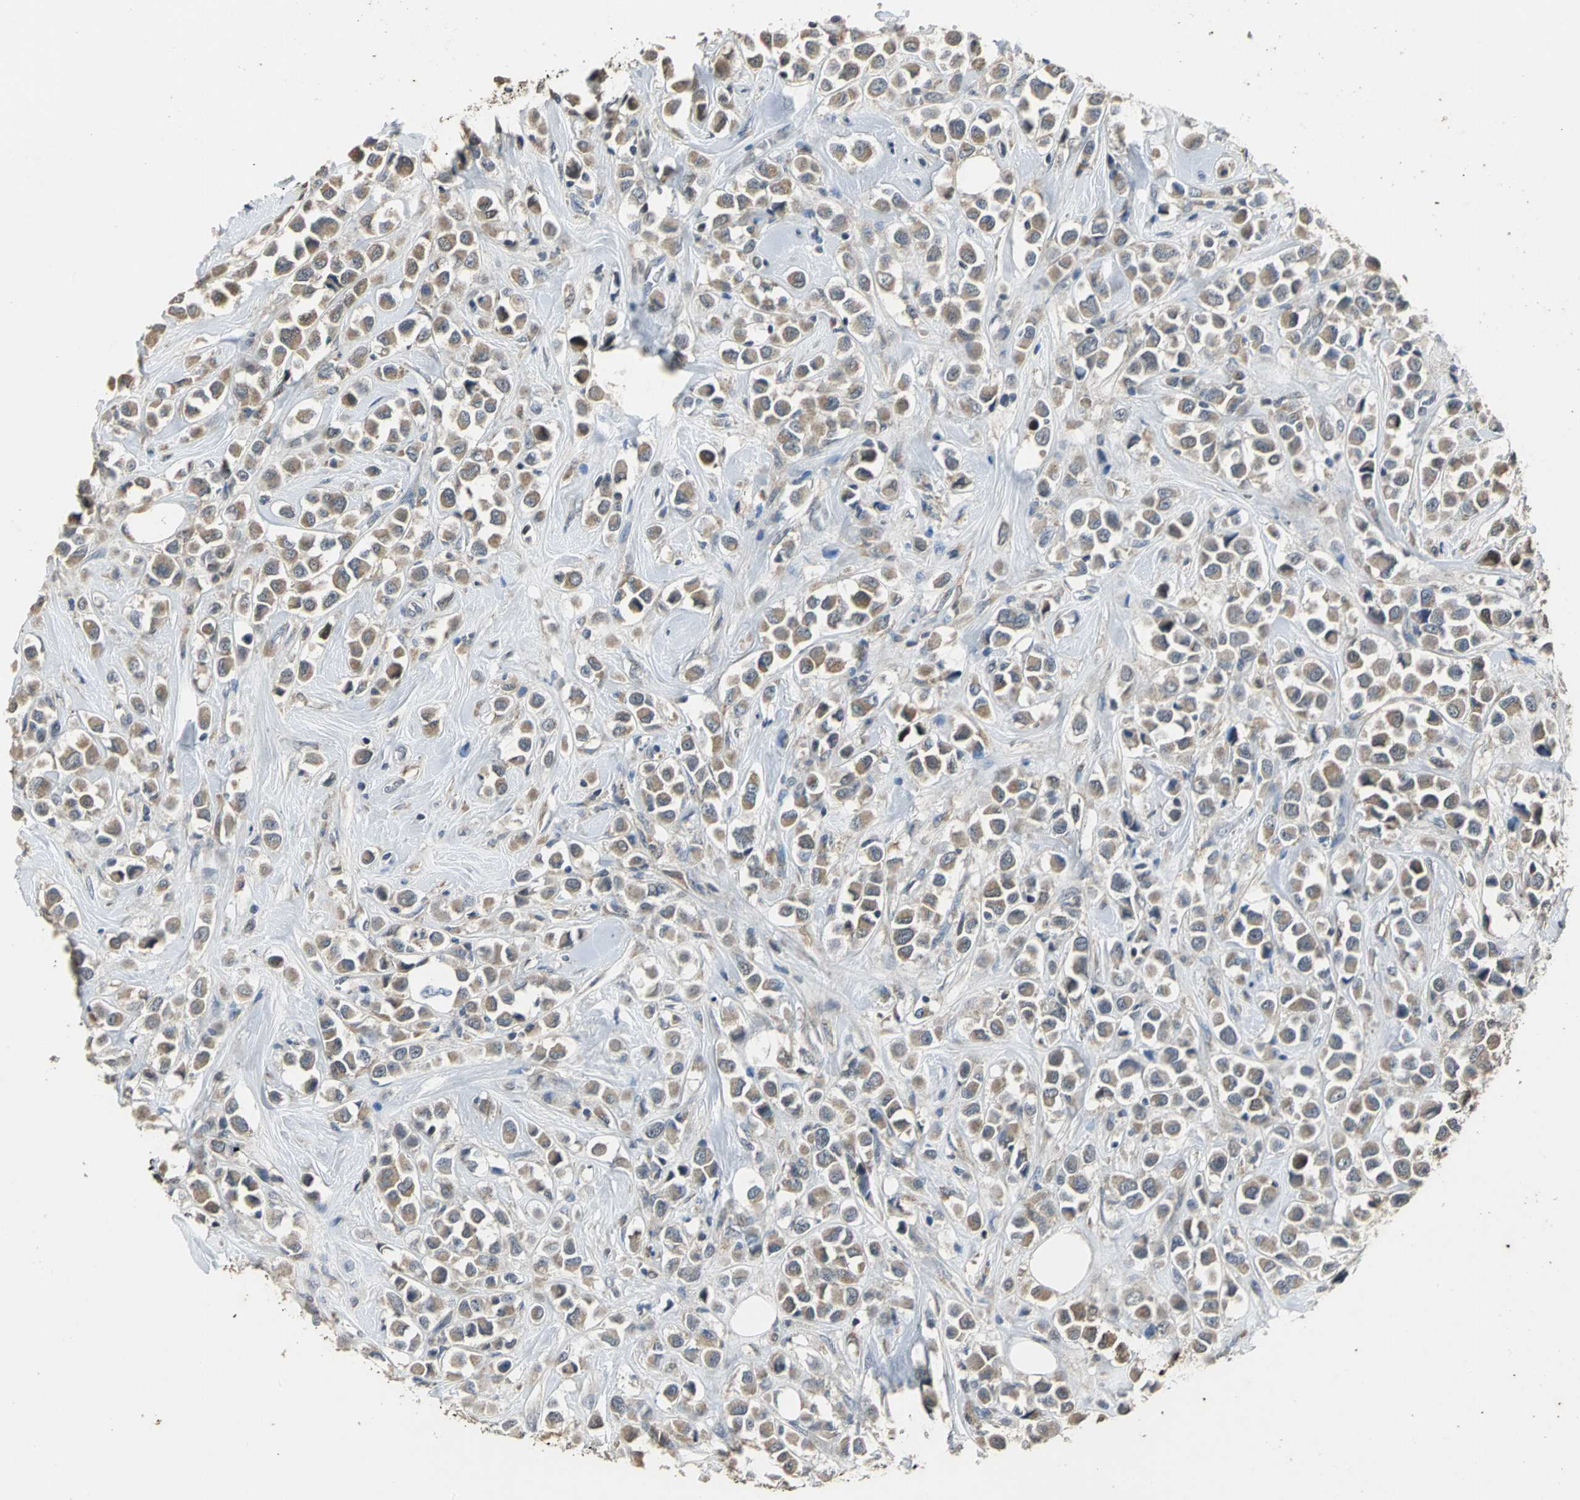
{"staining": {"intensity": "moderate", "quantity": ">75%", "location": "cytoplasmic/membranous"}, "tissue": "breast cancer", "cell_type": "Tumor cells", "image_type": "cancer", "snomed": [{"axis": "morphology", "description": "Duct carcinoma"}, {"axis": "topography", "description": "Breast"}], "caption": "Immunohistochemistry photomicrograph of neoplastic tissue: human breast cancer stained using immunohistochemistry (IHC) shows medium levels of moderate protein expression localized specifically in the cytoplasmic/membranous of tumor cells, appearing as a cytoplasmic/membranous brown color.", "gene": "JADE3", "patient": {"sex": "female", "age": 61}}